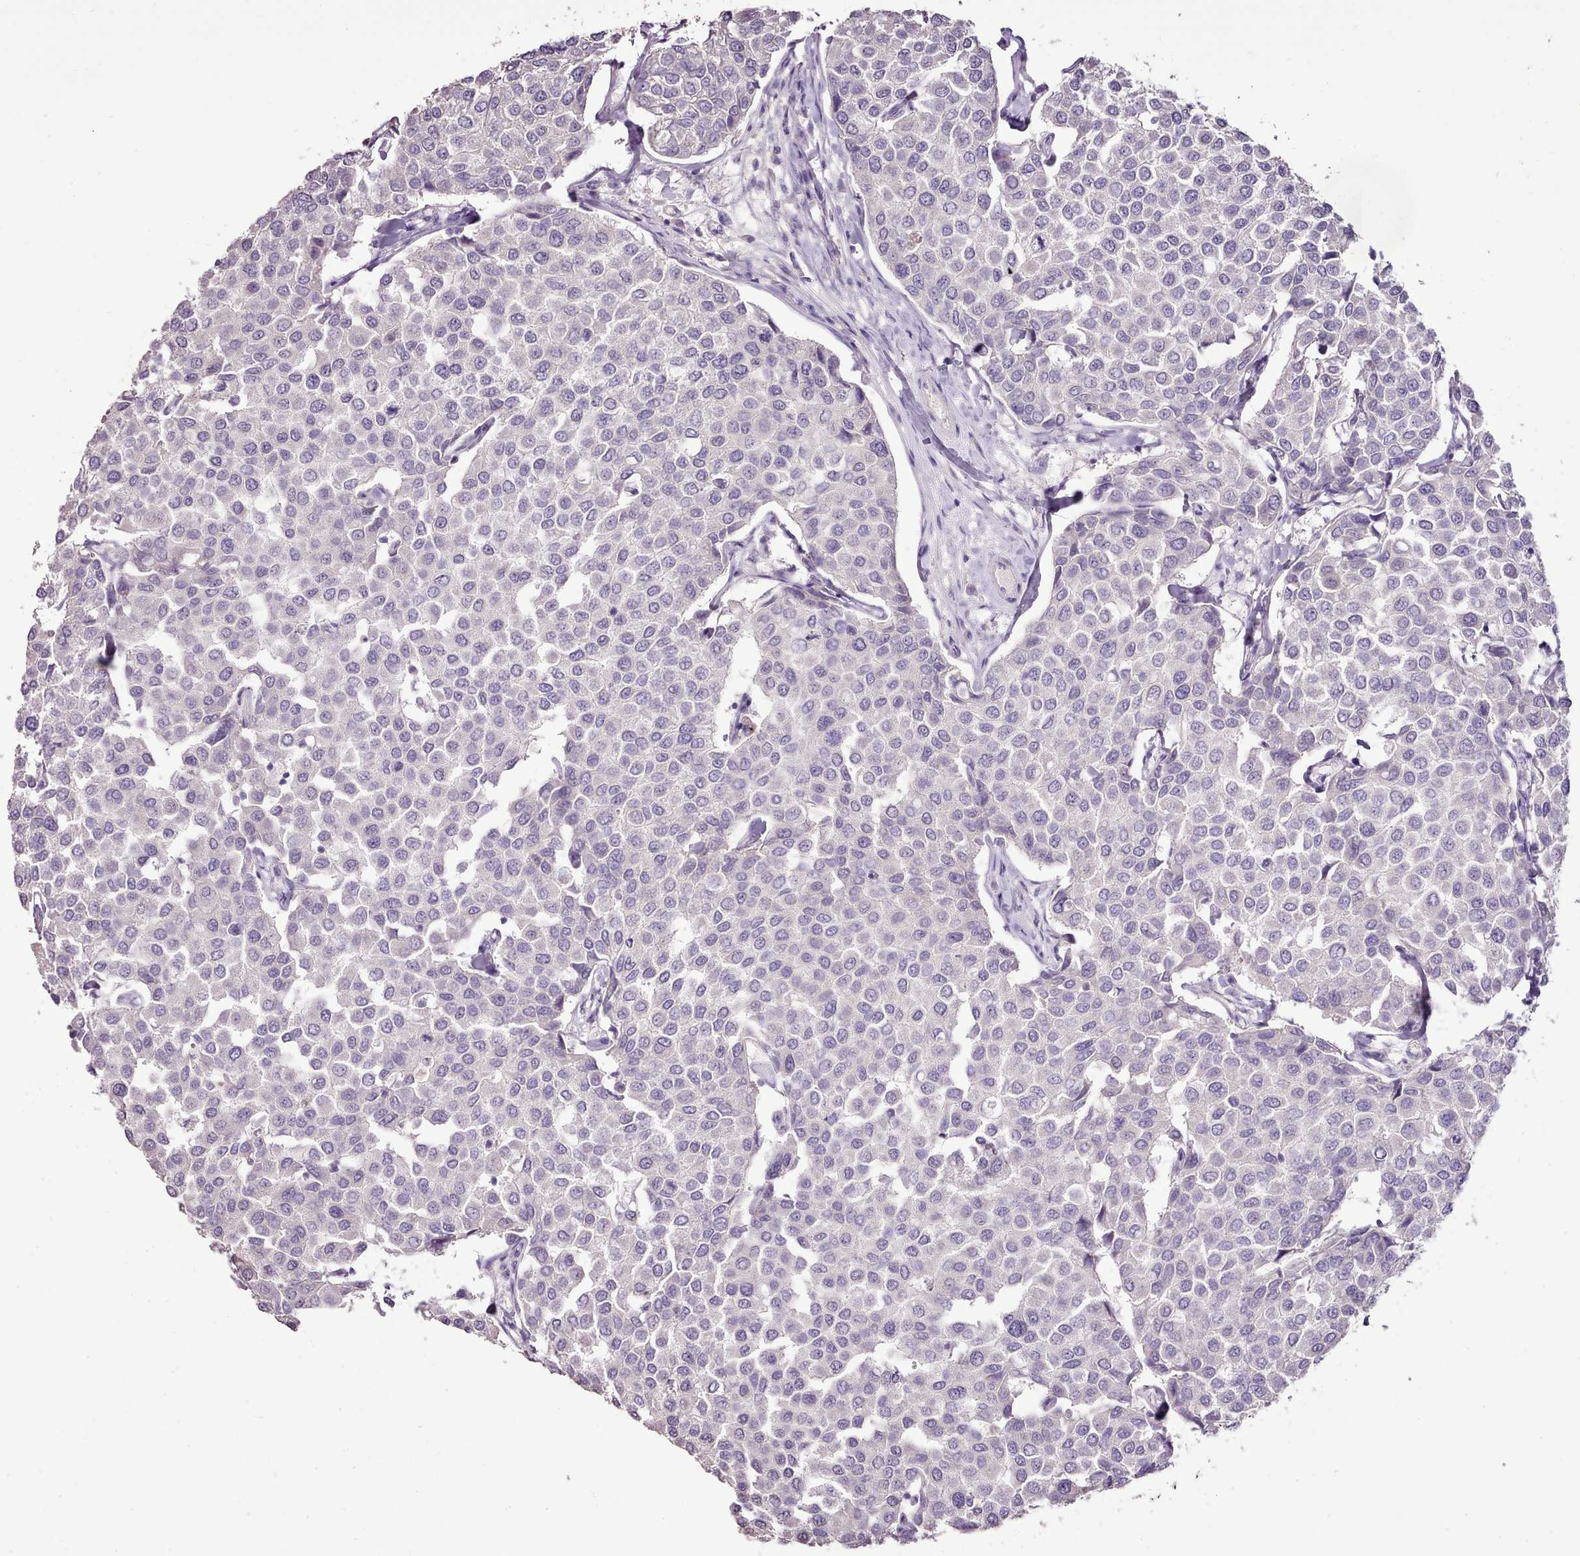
{"staining": {"intensity": "negative", "quantity": "none", "location": "none"}, "tissue": "breast cancer", "cell_type": "Tumor cells", "image_type": "cancer", "snomed": [{"axis": "morphology", "description": "Duct carcinoma"}, {"axis": "topography", "description": "Breast"}], "caption": "DAB (3,3'-diaminobenzidine) immunohistochemical staining of breast invasive ductal carcinoma exhibits no significant expression in tumor cells.", "gene": "BLOC1S2", "patient": {"sex": "female", "age": 55}}